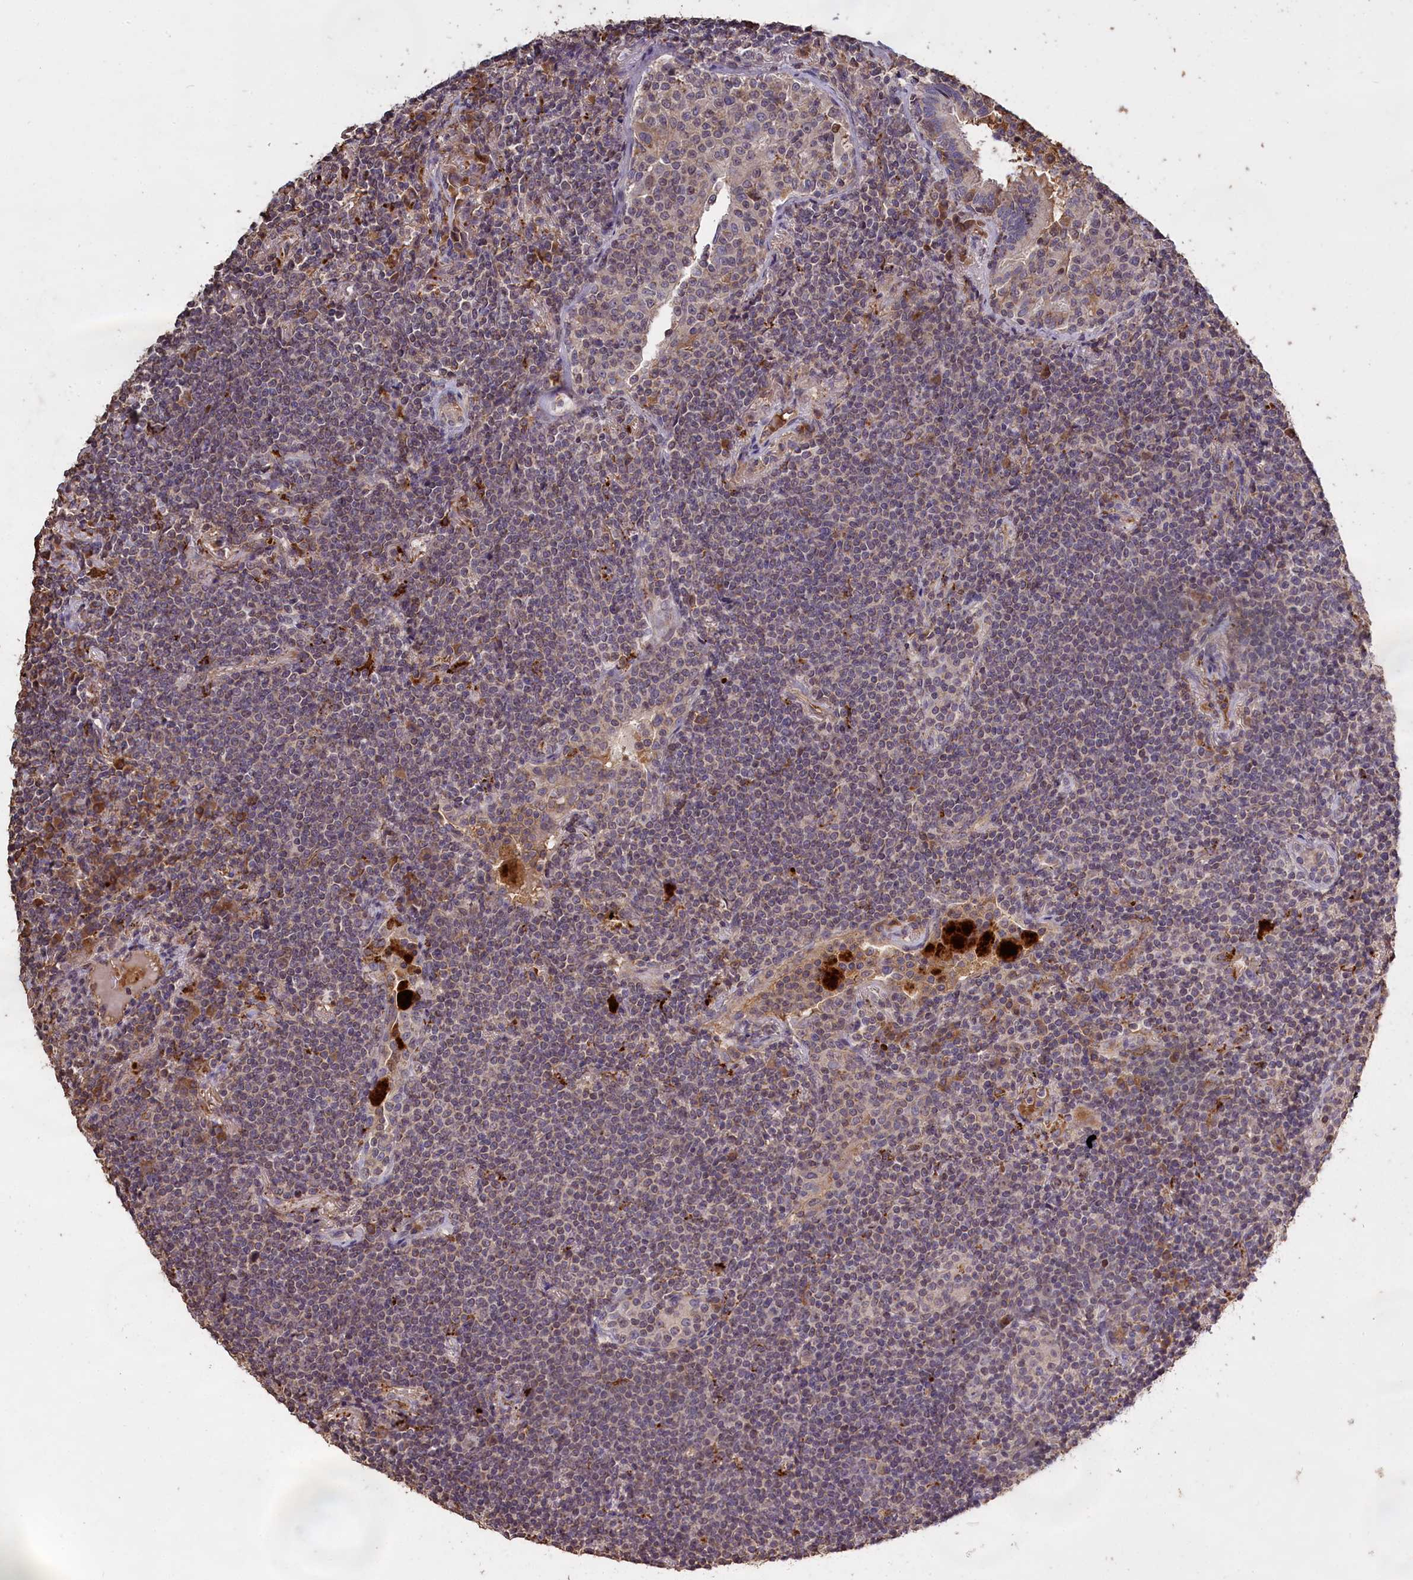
{"staining": {"intensity": "negative", "quantity": "none", "location": "none"}, "tissue": "lymphoma", "cell_type": "Tumor cells", "image_type": "cancer", "snomed": [{"axis": "morphology", "description": "Malignant lymphoma, non-Hodgkin's type, Low grade"}, {"axis": "topography", "description": "Lung"}], "caption": "A high-resolution photomicrograph shows immunohistochemistry (IHC) staining of malignant lymphoma, non-Hodgkin's type (low-grade), which shows no significant staining in tumor cells.", "gene": "CLRN2", "patient": {"sex": "female", "age": 71}}